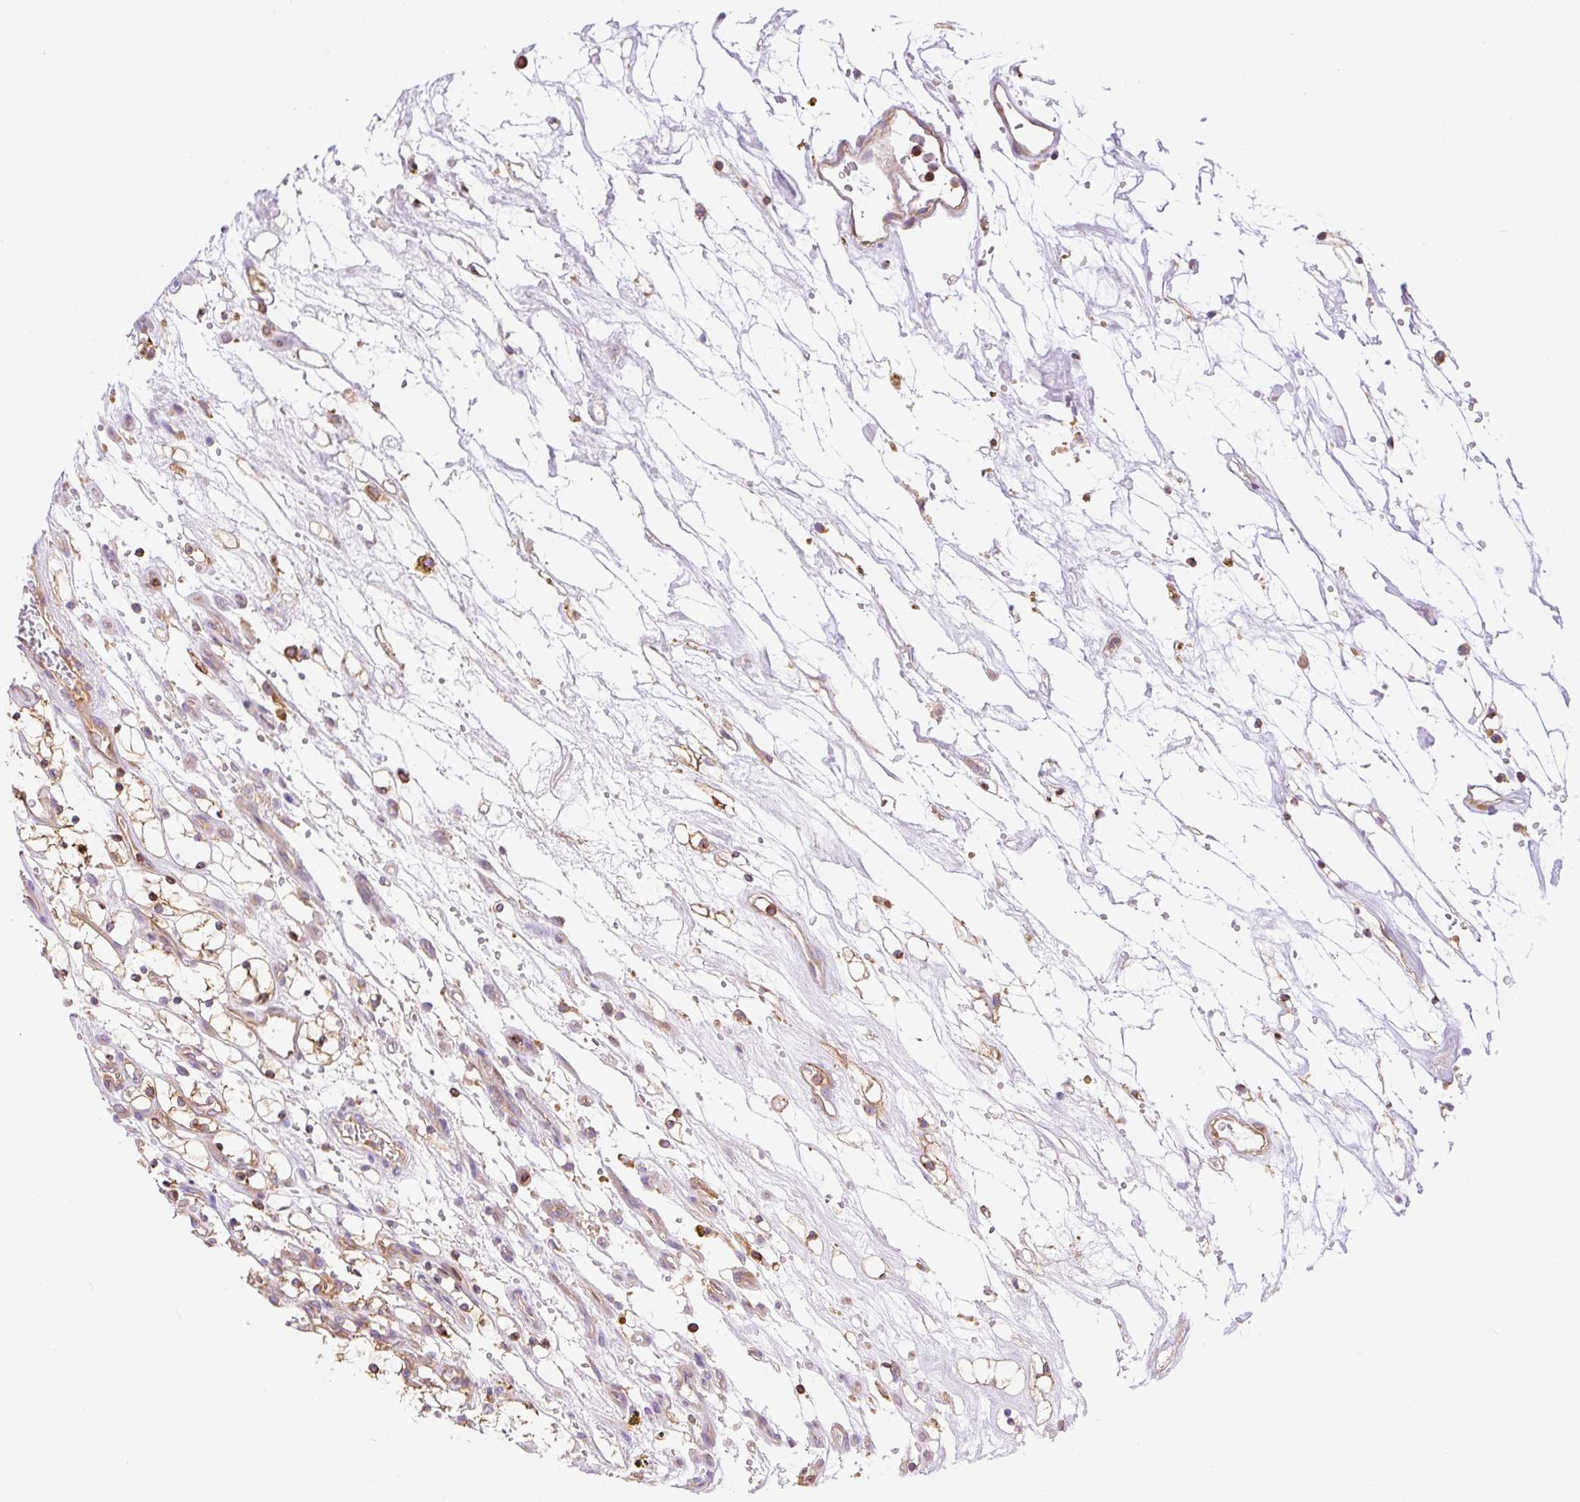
{"staining": {"intensity": "moderate", "quantity": ">75%", "location": "cytoplasmic/membranous"}, "tissue": "renal cancer", "cell_type": "Tumor cells", "image_type": "cancer", "snomed": [{"axis": "morphology", "description": "Adenocarcinoma, NOS"}, {"axis": "topography", "description": "Kidney"}], "caption": "Human renal cancer (adenocarcinoma) stained for a protein (brown) reveals moderate cytoplasmic/membranous positive staining in approximately >75% of tumor cells.", "gene": "DNM2", "patient": {"sex": "female", "age": 69}}